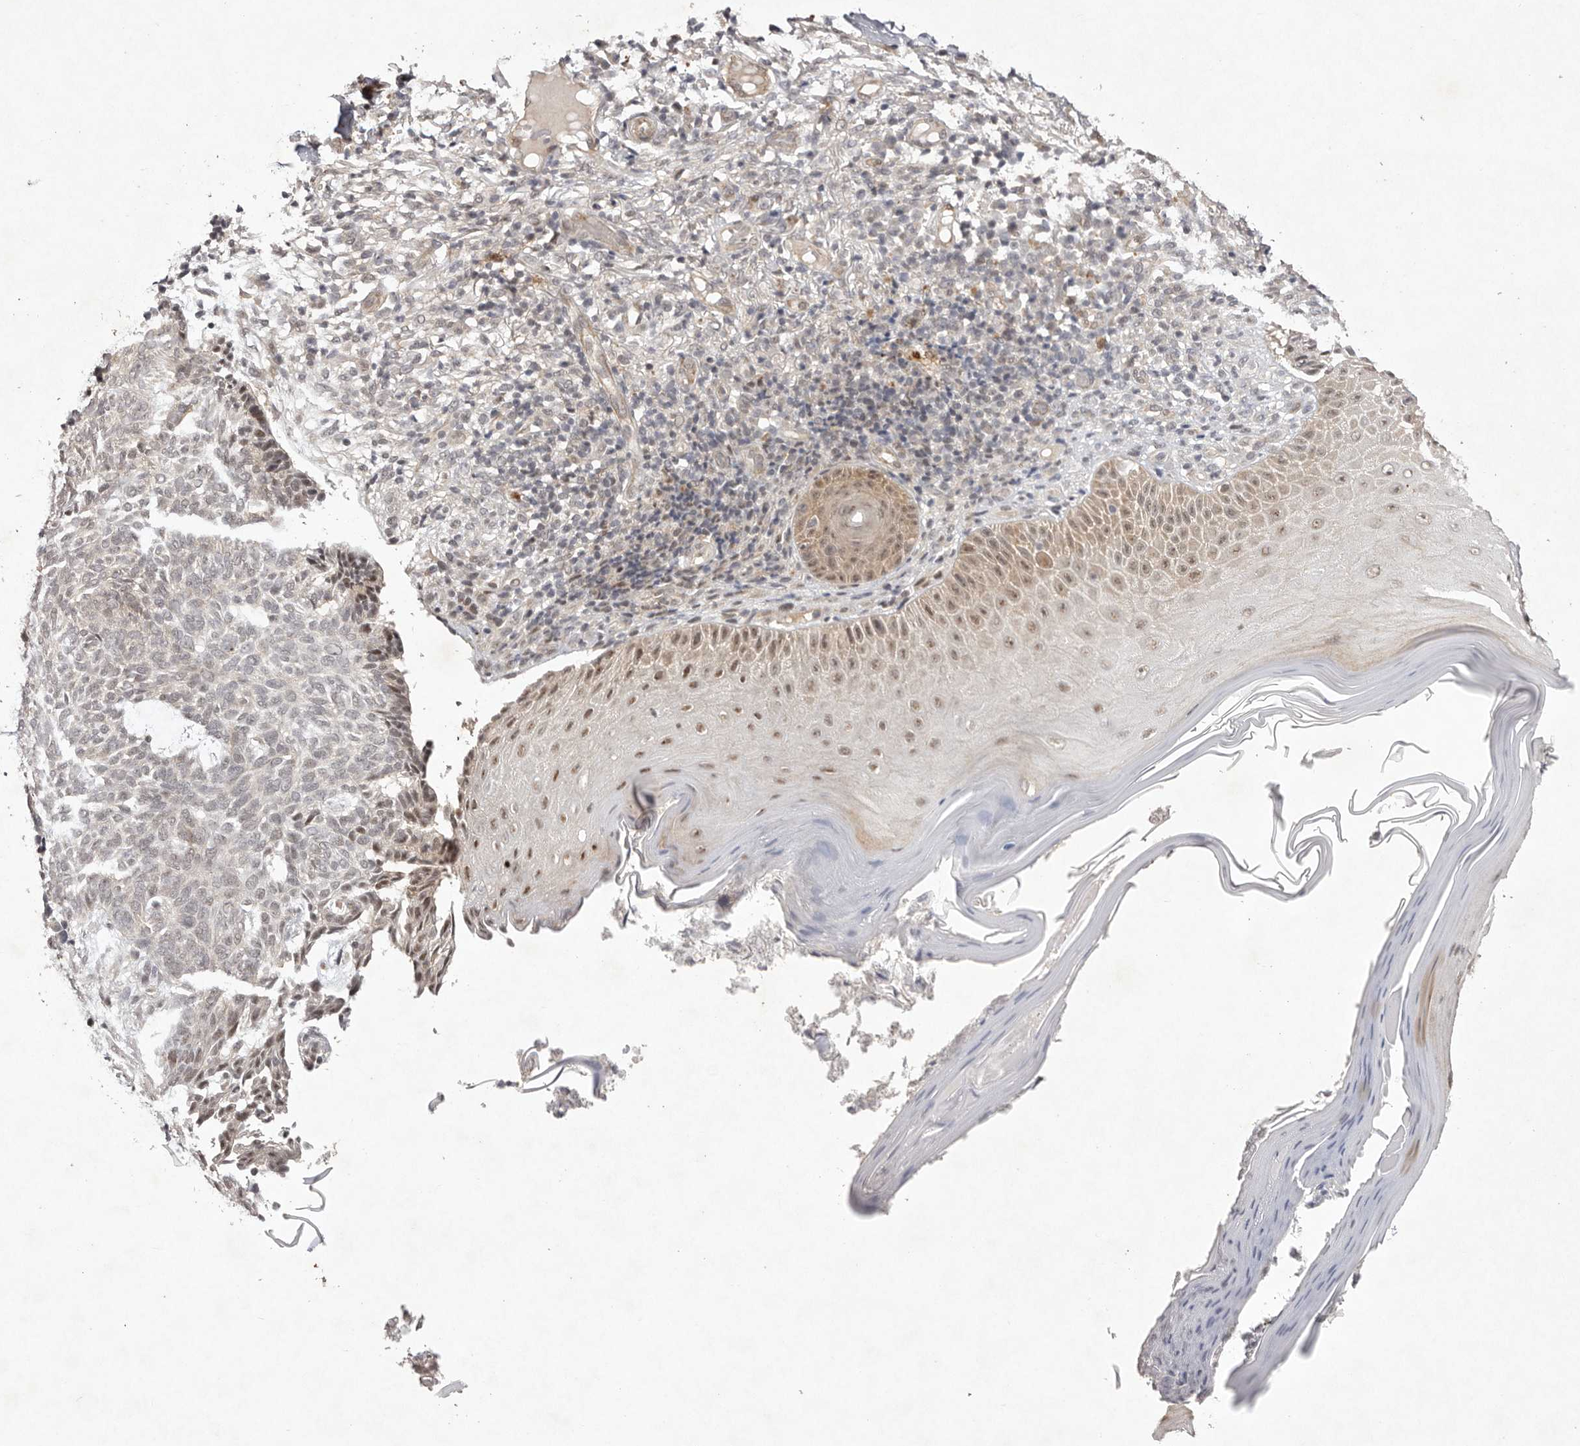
{"staining": {"intensity": "weak", "quantity": "<25%", "location": "nuclear"}, "tissue": "skin cancer", "cell_type": "Tumor cells", "image_type": "cancer", "snomed": [{"axis": "morphology", "description": "Normal tissue, NOS"}, {"axis": "morphology", "description": "Basal cell carcinoma"}, {"axis": "topography", "description": "Skin"}], "caption": "Tumor cells show no significant protein expression in skin cancer (basal cell carcinoma).", "gene": "BUD31", "patient": {"sex": "male", "age": 50}}